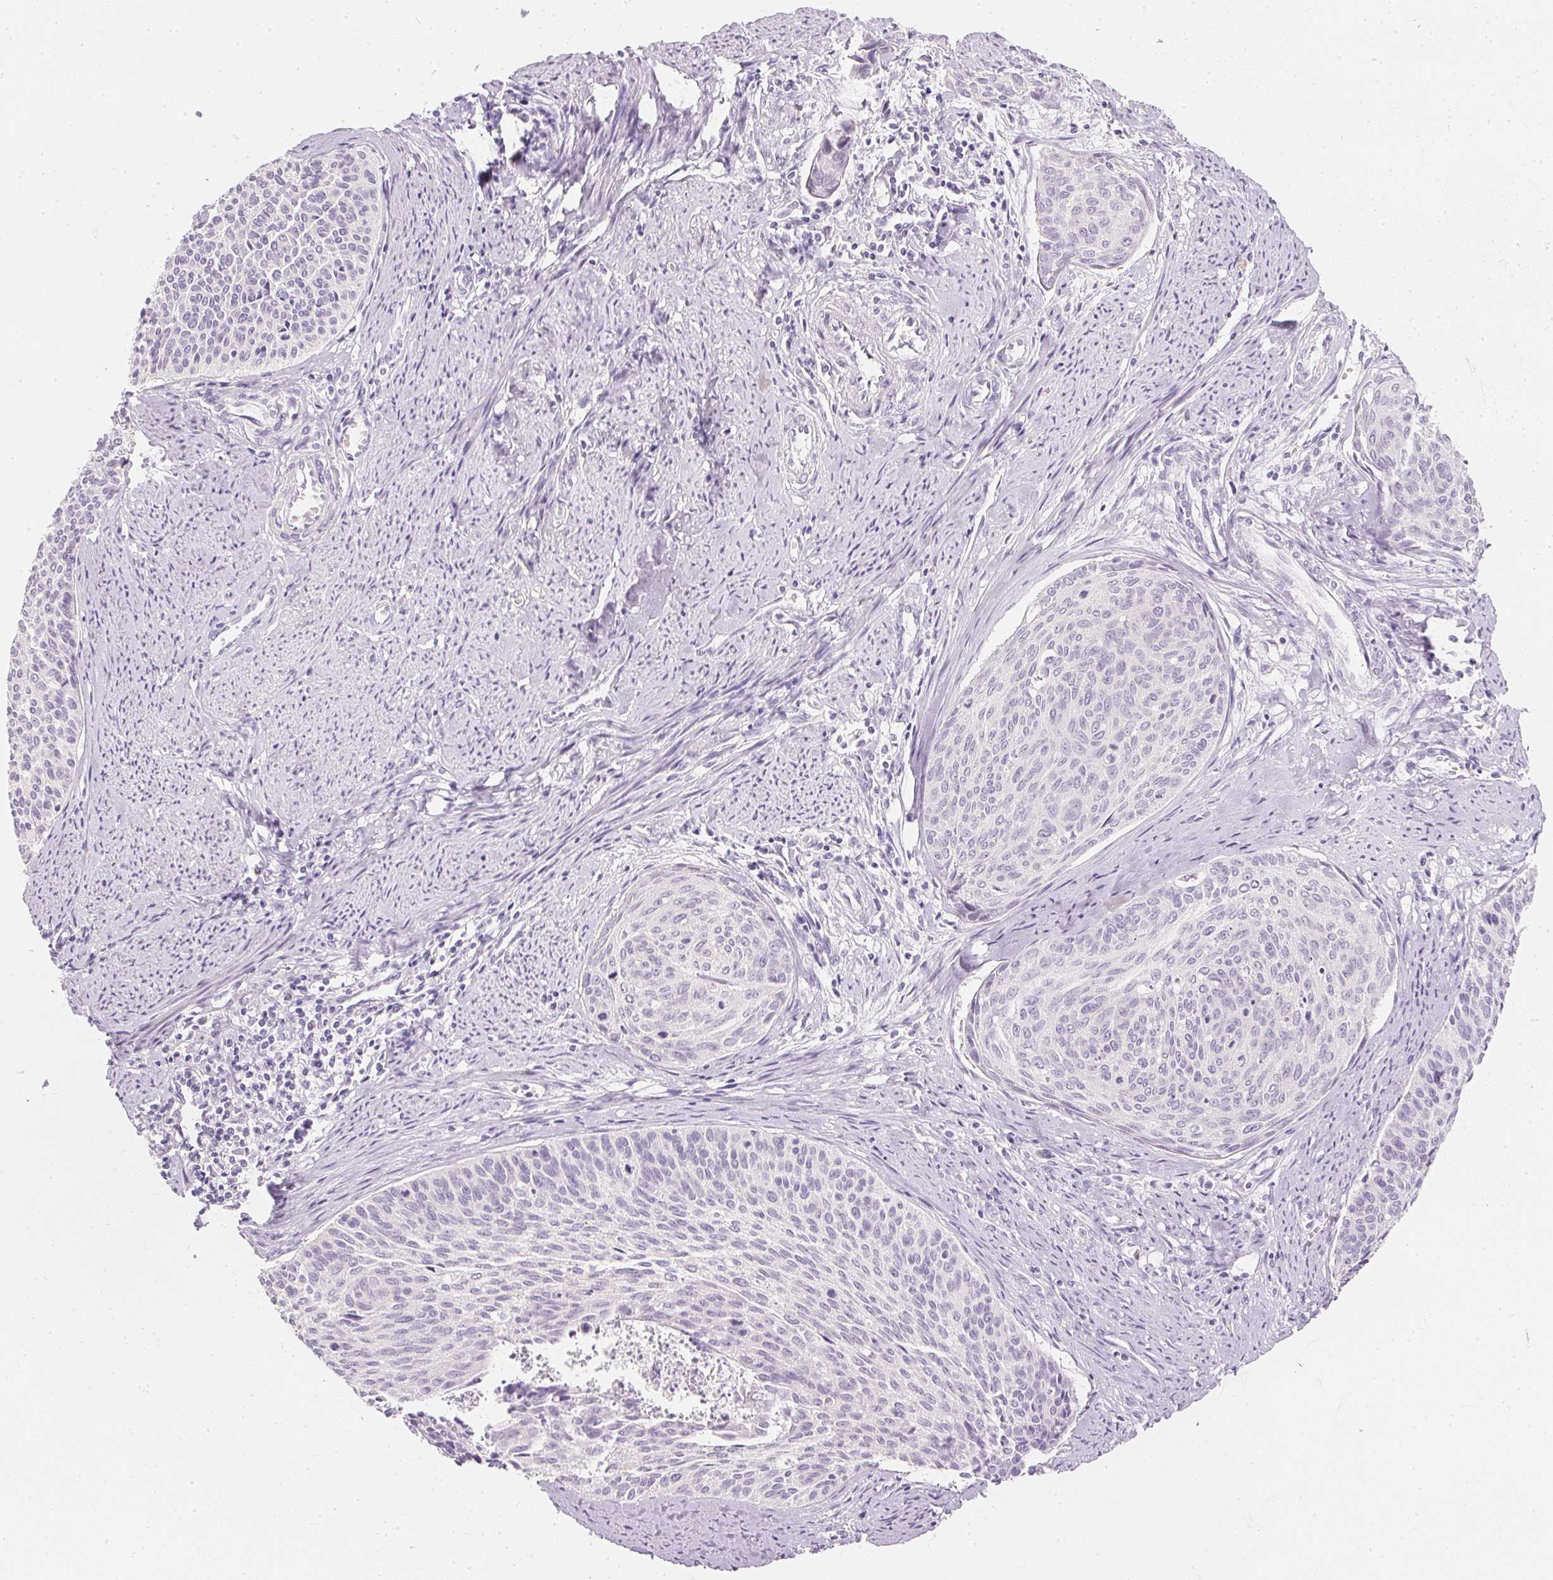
{"staining": {"intensity": "negative", "quantity": "none", "location": "none"}, "tissue": "cervical cancer", "cell_type": "Tumor cells", "image_type": "cancer", "snomed": [{"axis": "morphology", "description": "Squamous cell carcinoma, NOS"}, {"axis": "topography", "description": "Cervix"}], "caption": "There is no significant staining in tumor cells of cervical squamous cell carcinoma. Brightfield microscopy of immunohistochemistry (IHC) stained with DAB (3,3'-diaminobenzidine) (brown) and hematoxylin (blue), captured at high magnification.", "gene": "ELAVL3", "patient": {"sex": "female", "age": 55}}